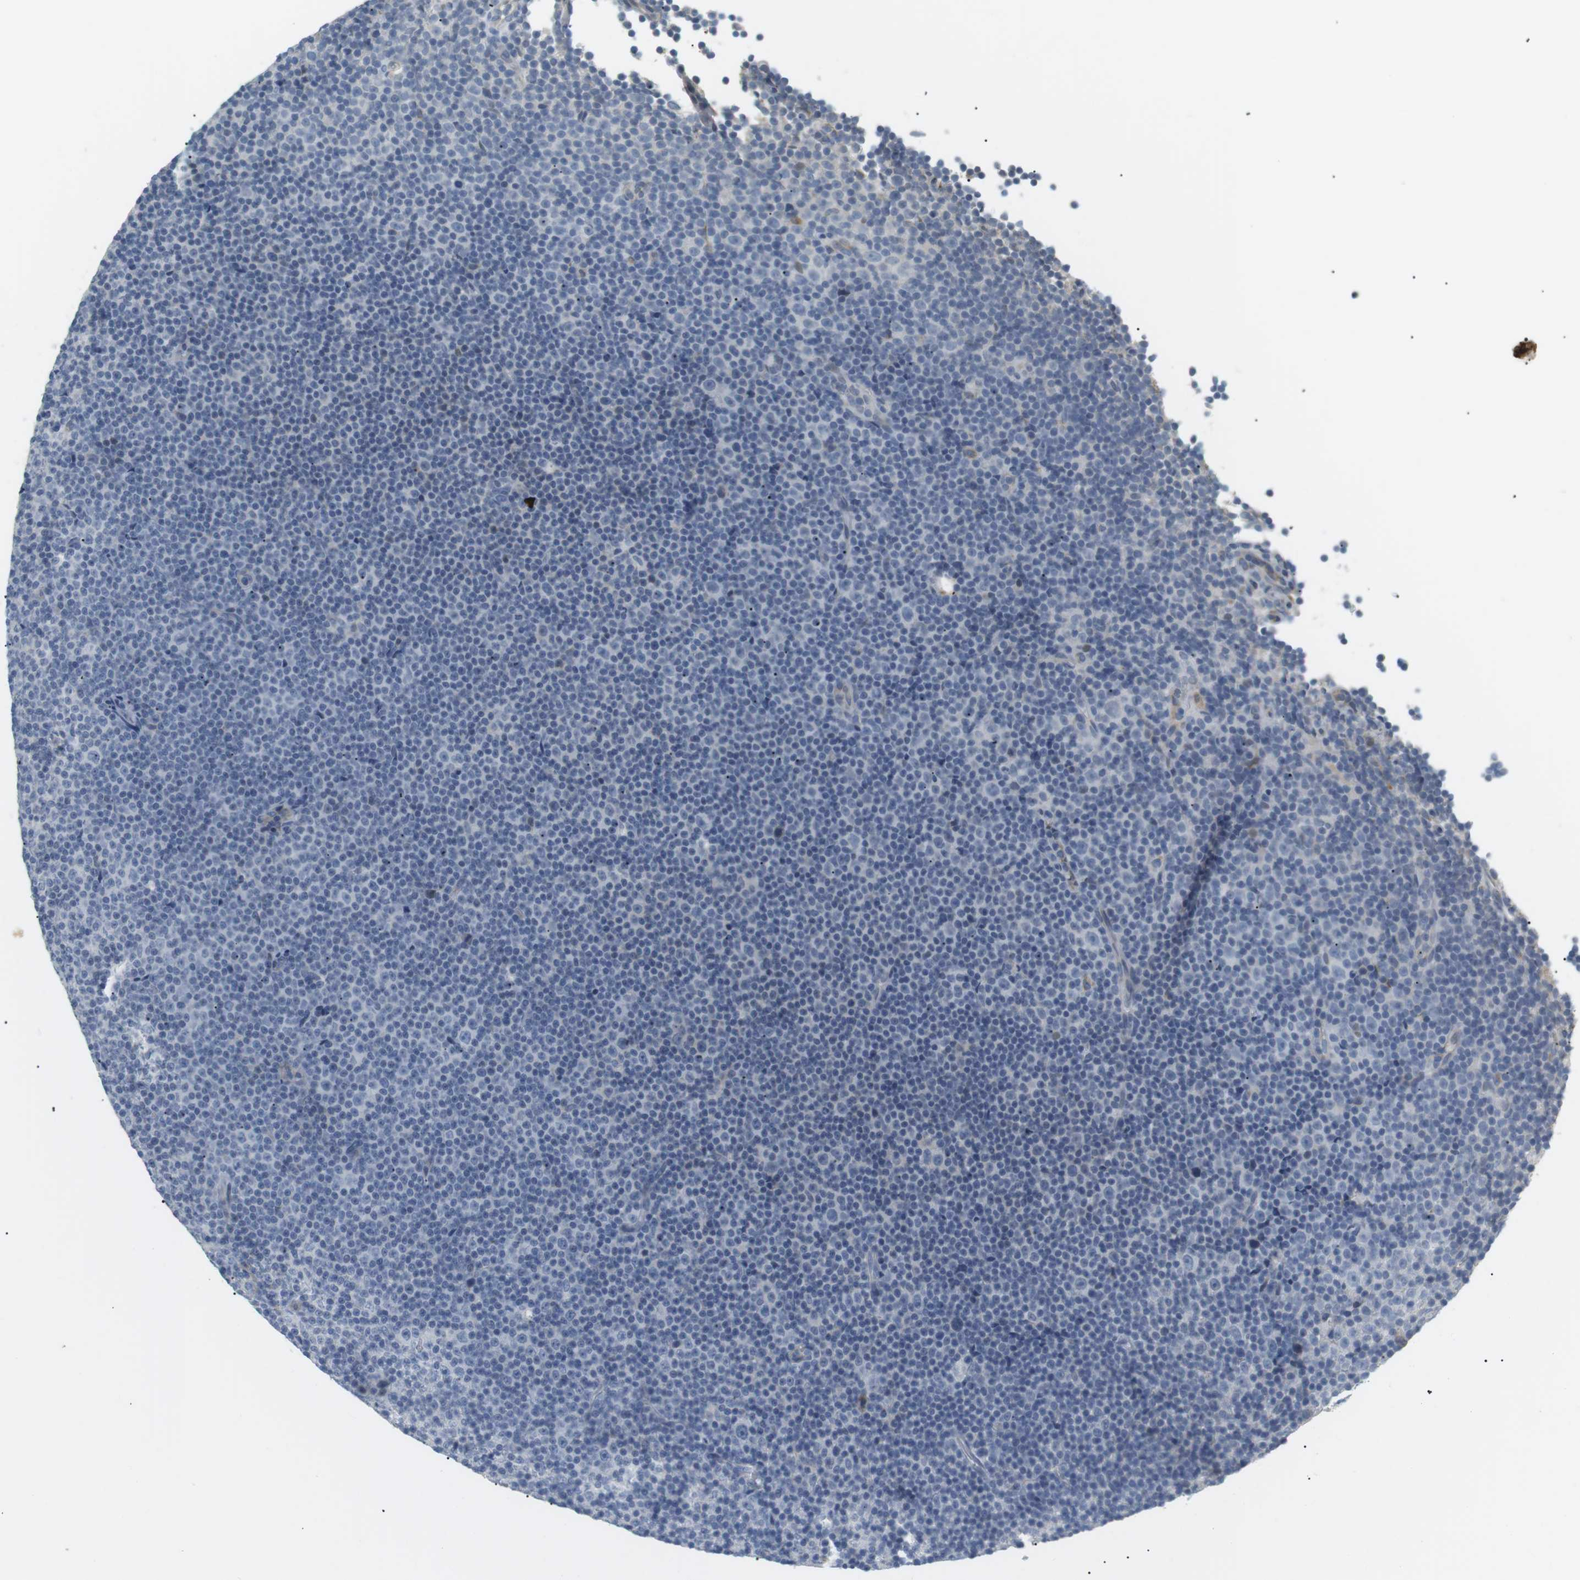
{"staining": {"intensity": "negative", "quantity": "none", "location": "none"}, "tissue": "lymphoma", "cell_type": "Tumor cells", "image_type": "cancer", "snomed": [{"axis": "morphology", "description": "Malignant lymphoma, non-Hodgkin's type, Low grade"}, {"axis": "topography", "description": "Lymph node"}], "caption": "DAB (3,3'-diaminobenzidine) immunohistochemical staining of human low-grade malignant lymphoma, non-Hodgkin's type displays no significant positivity in tumor cells.", "gene": "CD300E", "patient": {"sex": "female", "age": 67}}